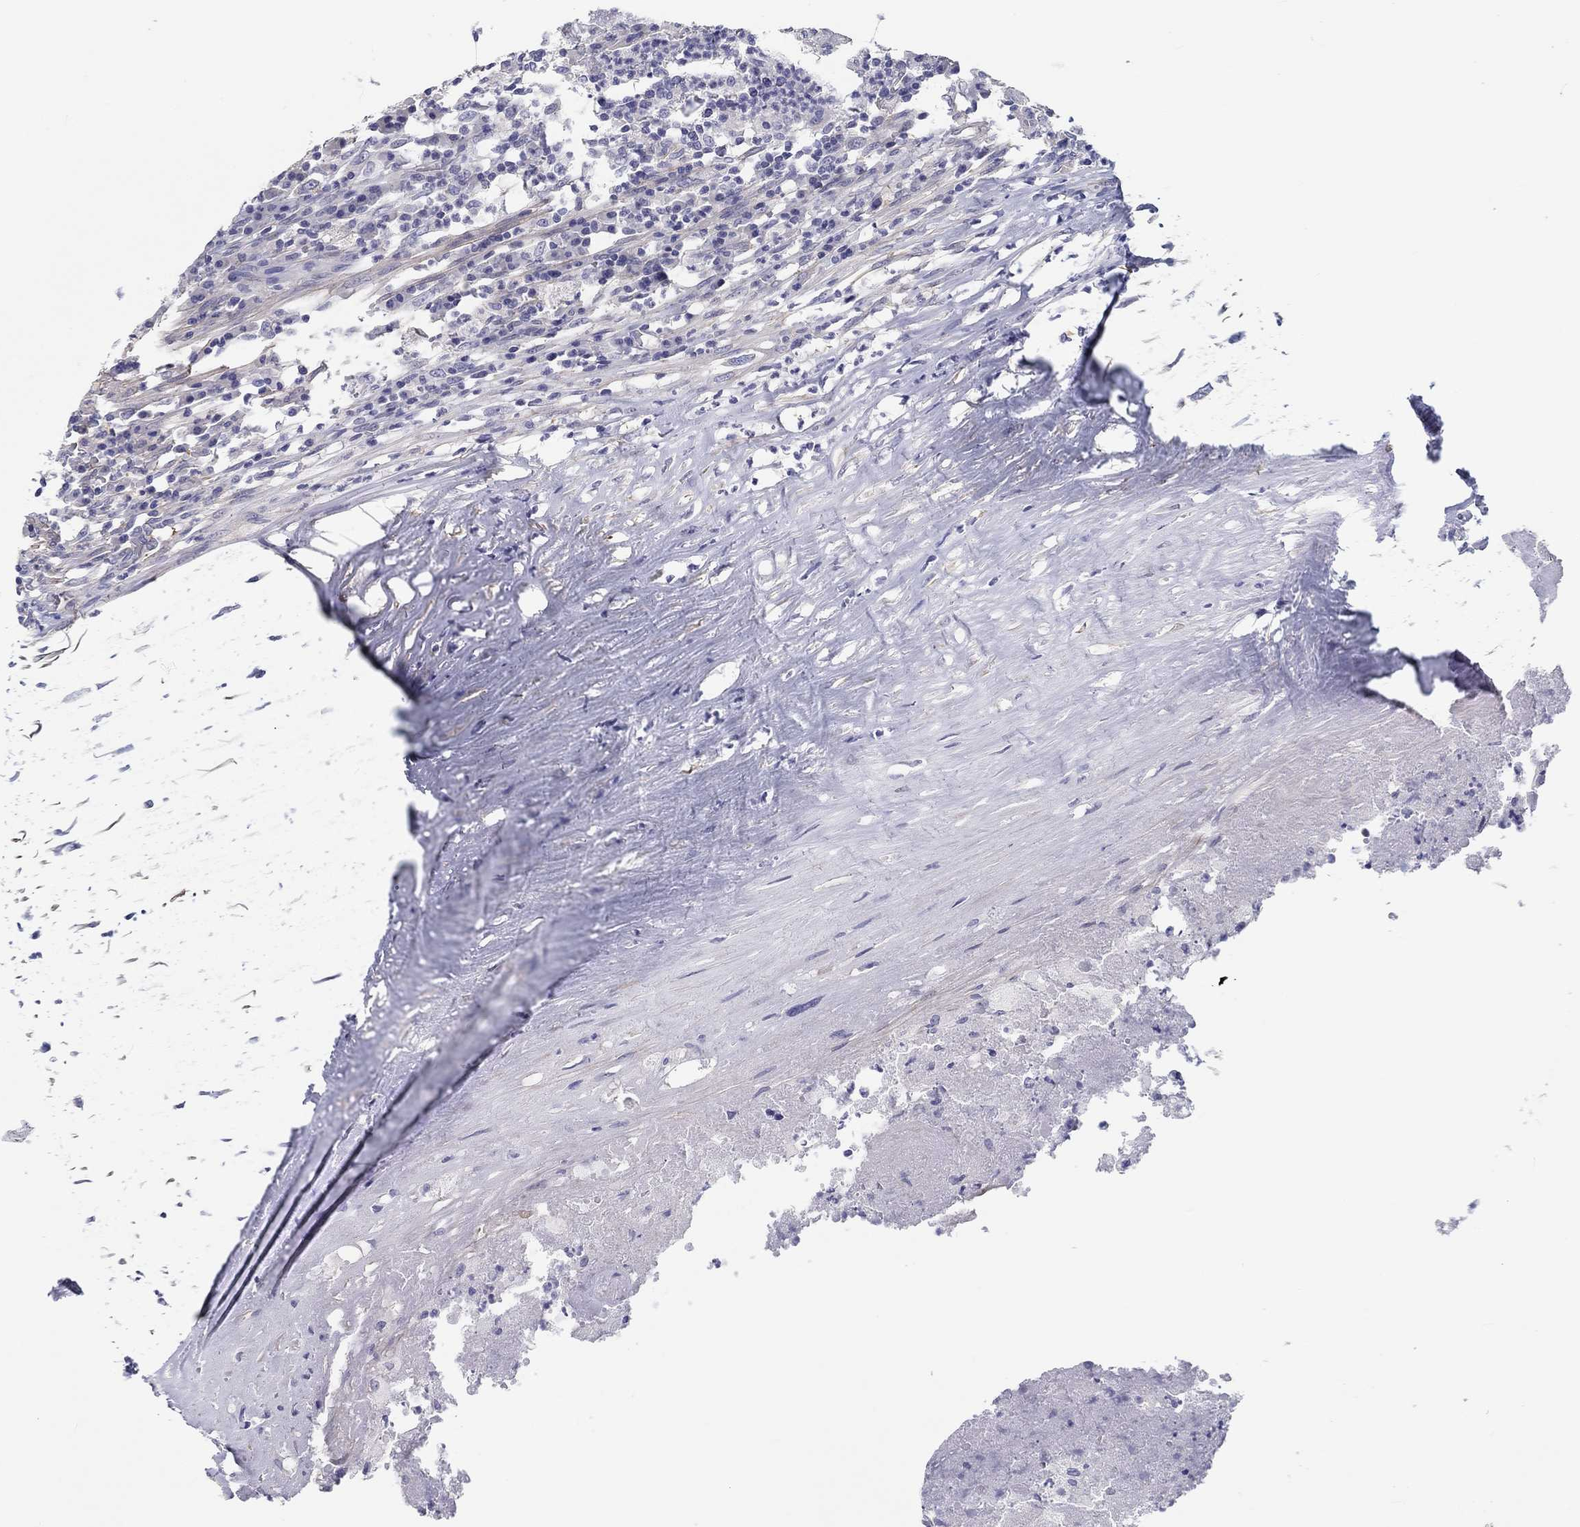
{"staining": {"intensity": "negative", "quantity": "none", "location": "none"}, "tissue": "testis cancer", "cell_type": "Tumor cells", "image_type": "cancer", "snomed": [{"axis": "morphology", "description": "Necrosis, NOS"}, {"axis": "morphology", "description": "Carcinoma, Embryonal, NOS"}, {"axis": "topography", "description": "Testis"}], "caption": "IHC photomicrograph of testis cancer (embryonal carcinoma) stained for a protein (brown), which demonstrates no positivity in tumor cells. The staining was performed using DAB (3,3'-diaminobenzidine) to visualize the protein expression in brown, while the nuclei were stained in blue with hematoxylin (Magnification: 20x).", "gene": "CRYGD", "patient": {"sex": "male", "age": 19}}